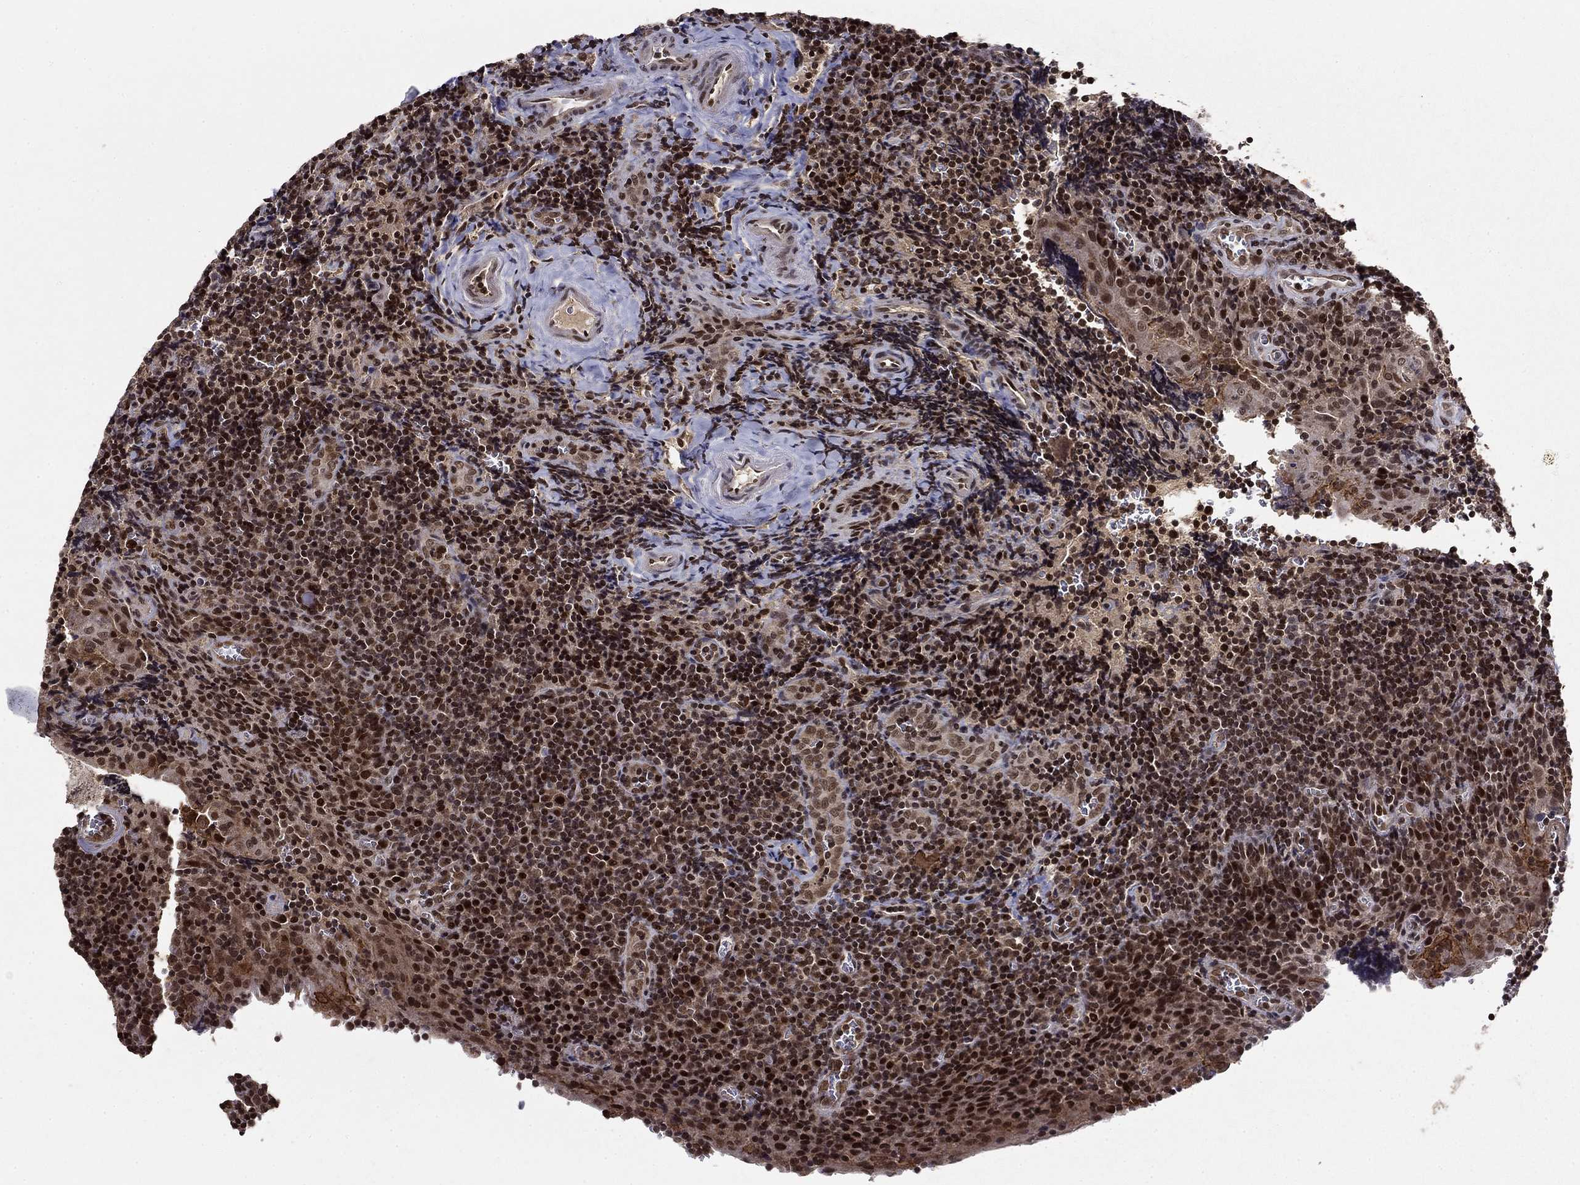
{"staining": {"intensity": "strong", "quantity": "<25%", "location": "nuclear"}, "tissue": "tonsil", "cell_type": "Germinal center cells", "image_type": "normal", "snomed": [{"axis": "morphology", "description": "Normal tissue, NOS"}, {"axis": "morphology", "description": "Inflammation, NOS"}, {"axis": "topography", "description": "Tonsil"}], "caption": "Immunohistochemical staining of unremarkable human tonsil demonstrates medium levels of strong nuclear staining in about <25% of germinal center cells.", "gene": "CDCA7L", "patient": {"sex": "female", "age": 31}}